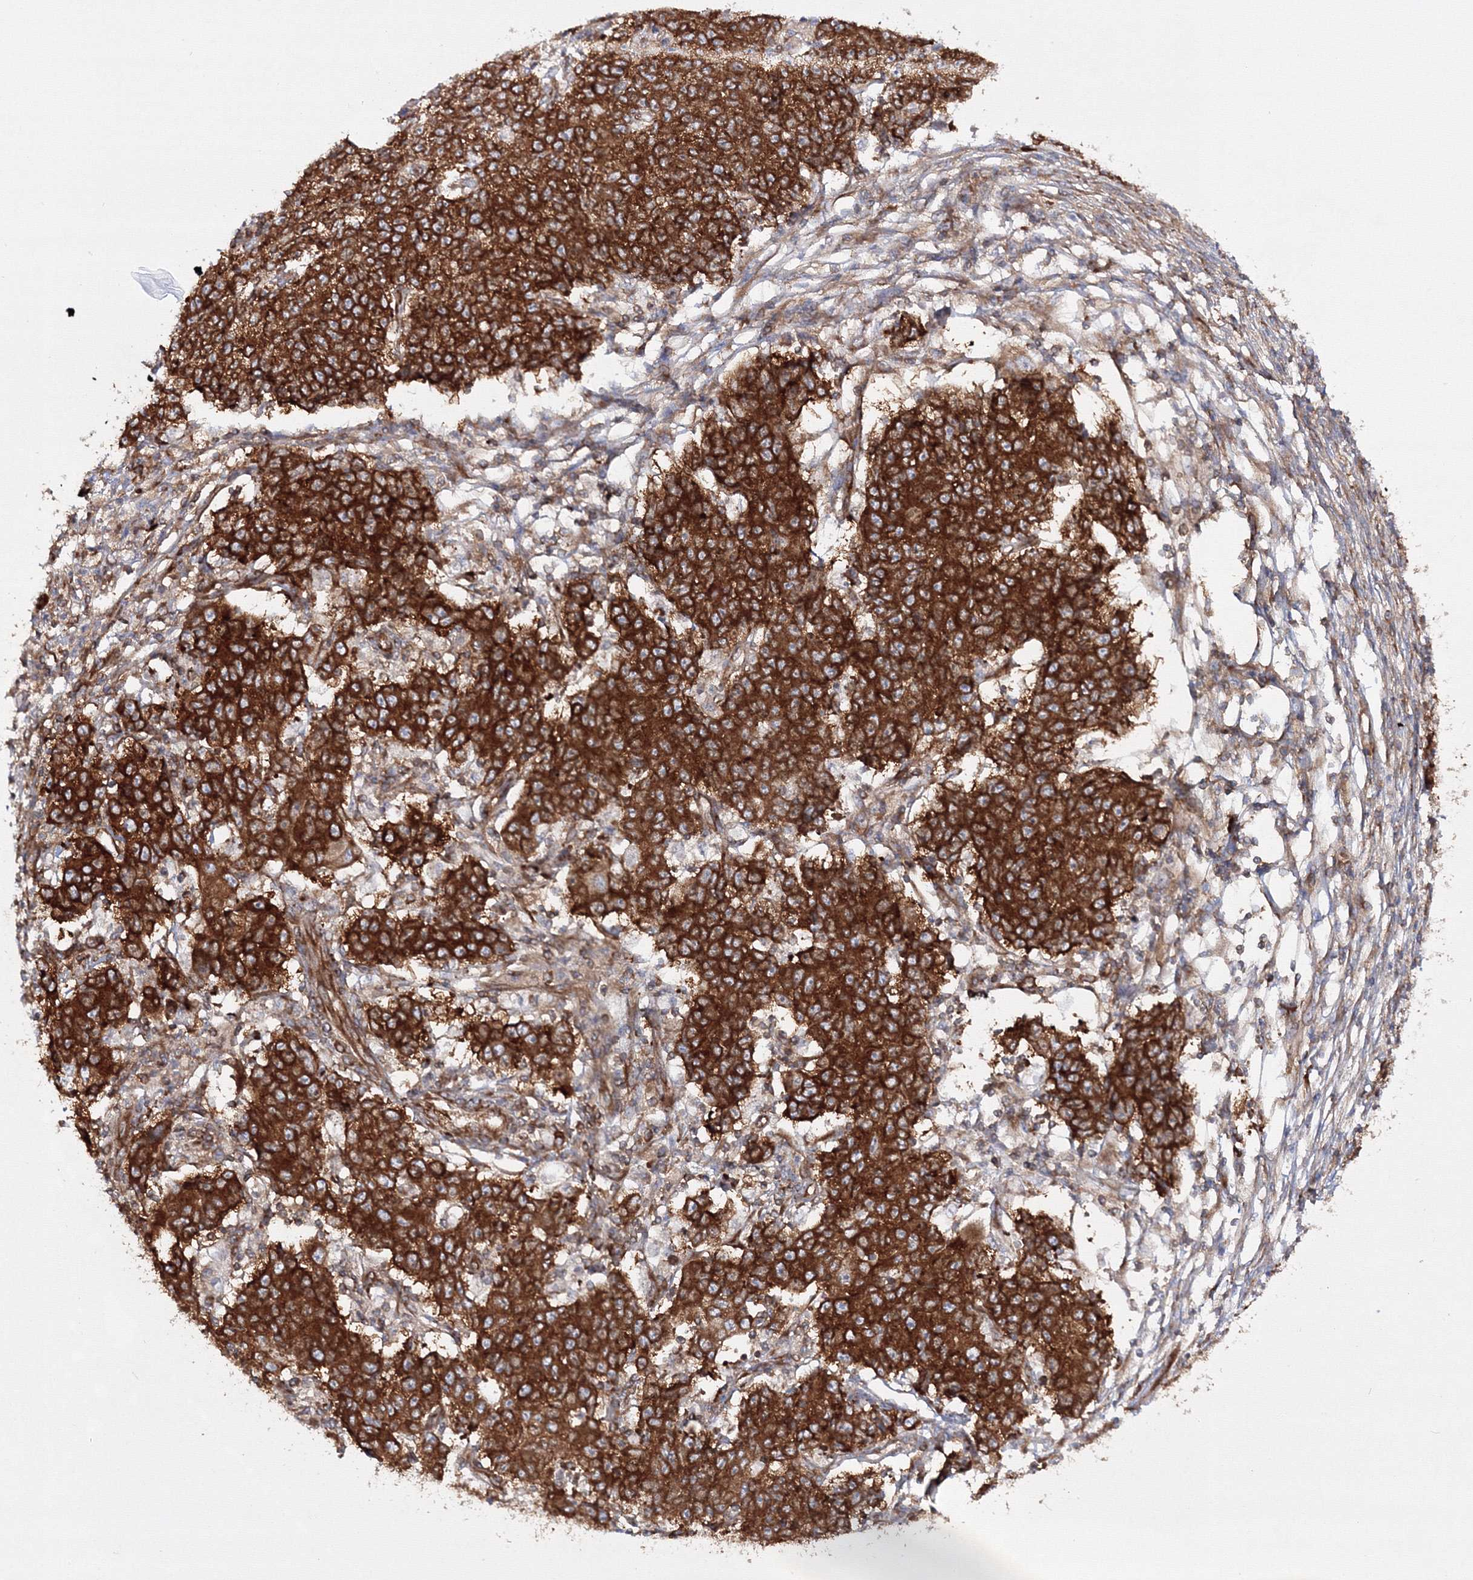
{"staining": {"intensity": "strong", "quantity": ">75%", "location": "cytoplasmic/membranous"}, "tissue": "ovarian cancer", "cell_type": "Tumor cells", "image_type": "cancer", "snomed": [{"axis": "morphology", "description": "Carcinoma, endometroid"}, {"axis": "topography", "description": "Ovary"}], "caption": "Immunohistochemistry (IHC) image of human endometroid carcinoma (ovarian) stained for a protein (brown), which demonstrates high levels of strong cytoplasmic/membranous expression in about >75% of tumor cells.", "gene": "HARS1", "patient": {"sex": "female", "age": 42}}